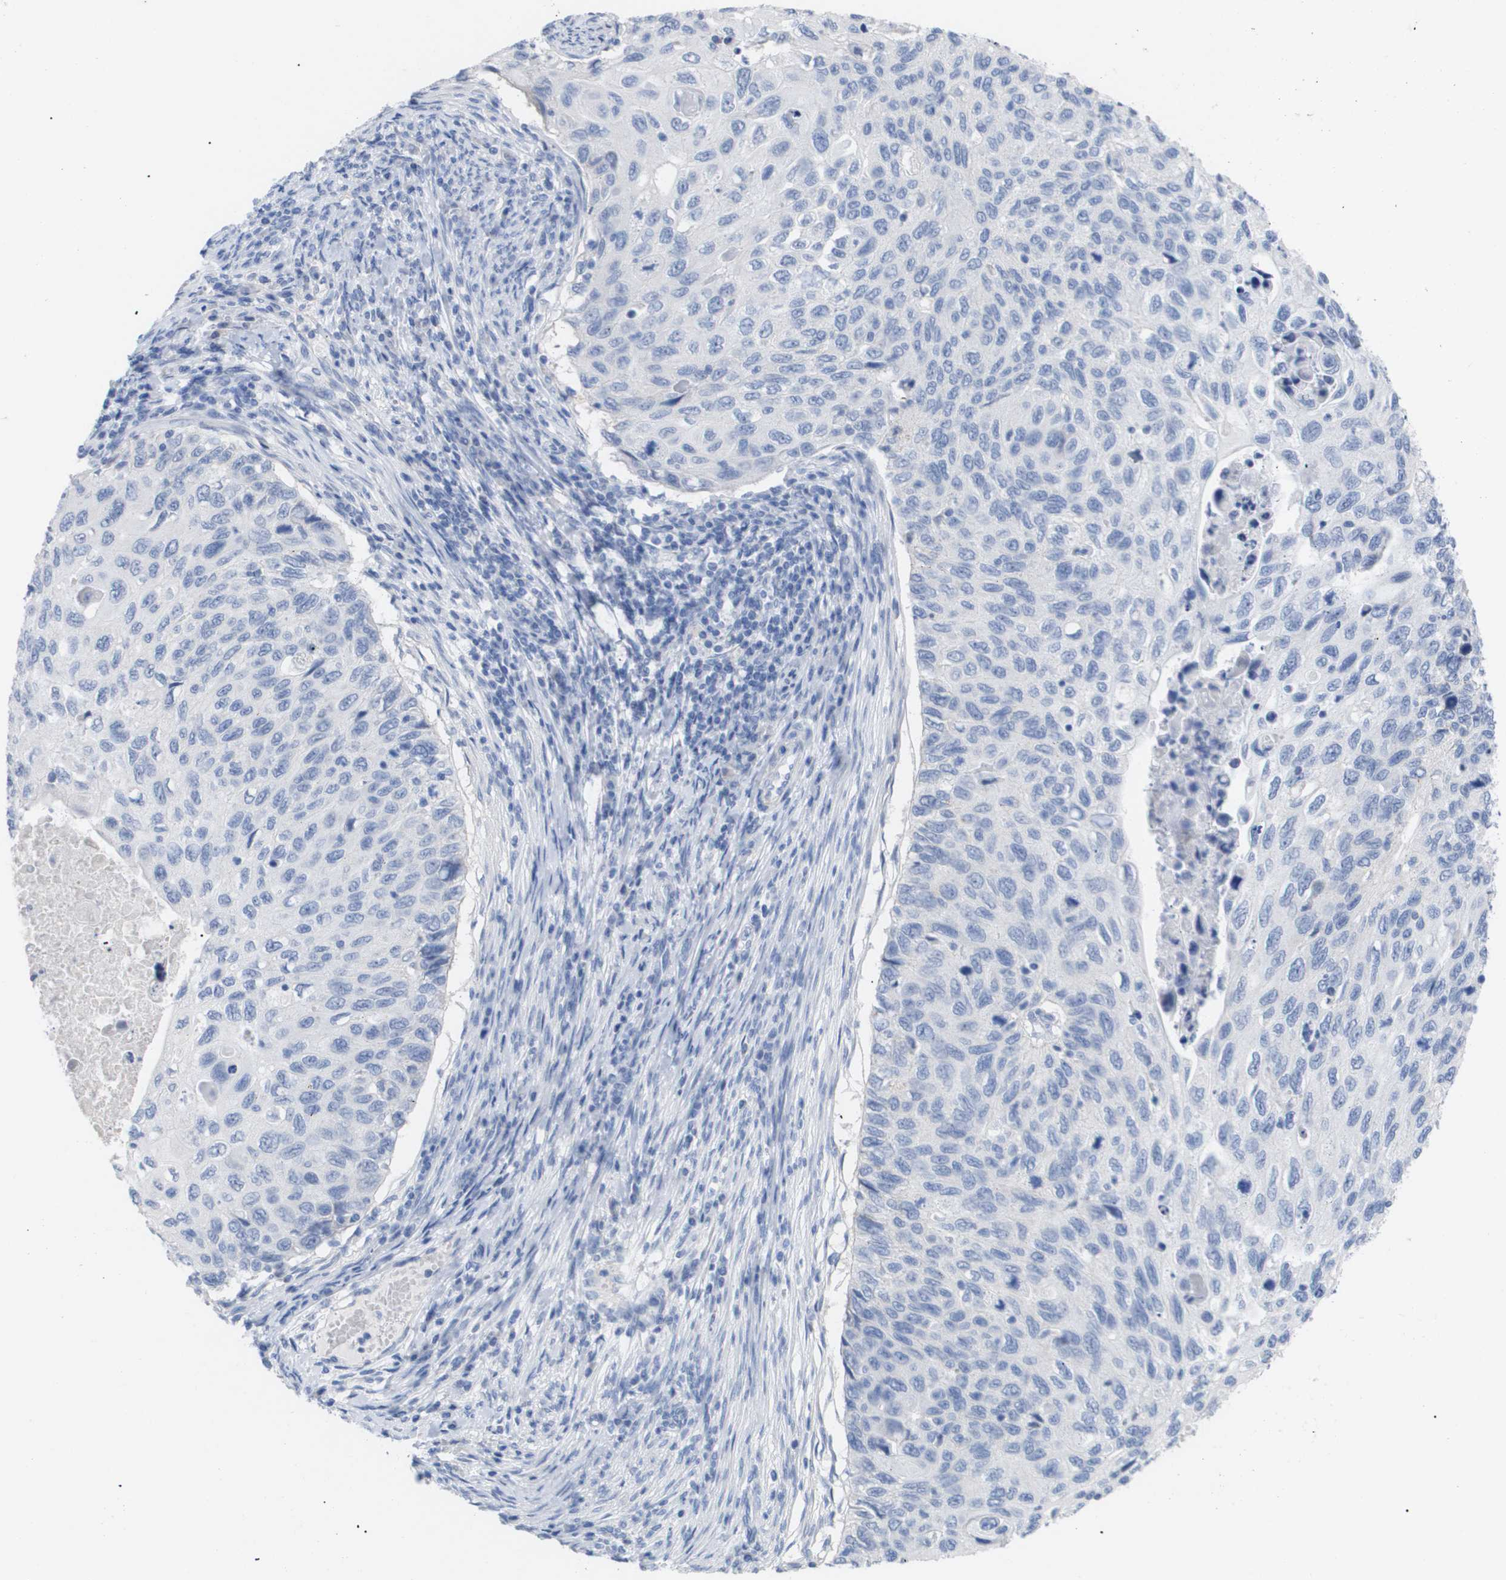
{"staining": {"intensity": "negative", "quantity": "none", "location": "none"}, "tissue": "cervical cancer", "cell_type": "Tumor cells", "image_type": "cancer", "snomed": [{"axis": "morphology", "description": "Squamous cell carcinoma, NOS"}, {"axis": "topography", "description": "Cervix"}], "caption": "The image demonstrates no staining of tumor cells in cervical cancer (squamous cell carcinoma).", "gene": "CAV3", "patient": {"sex": "female", "age": 70}}